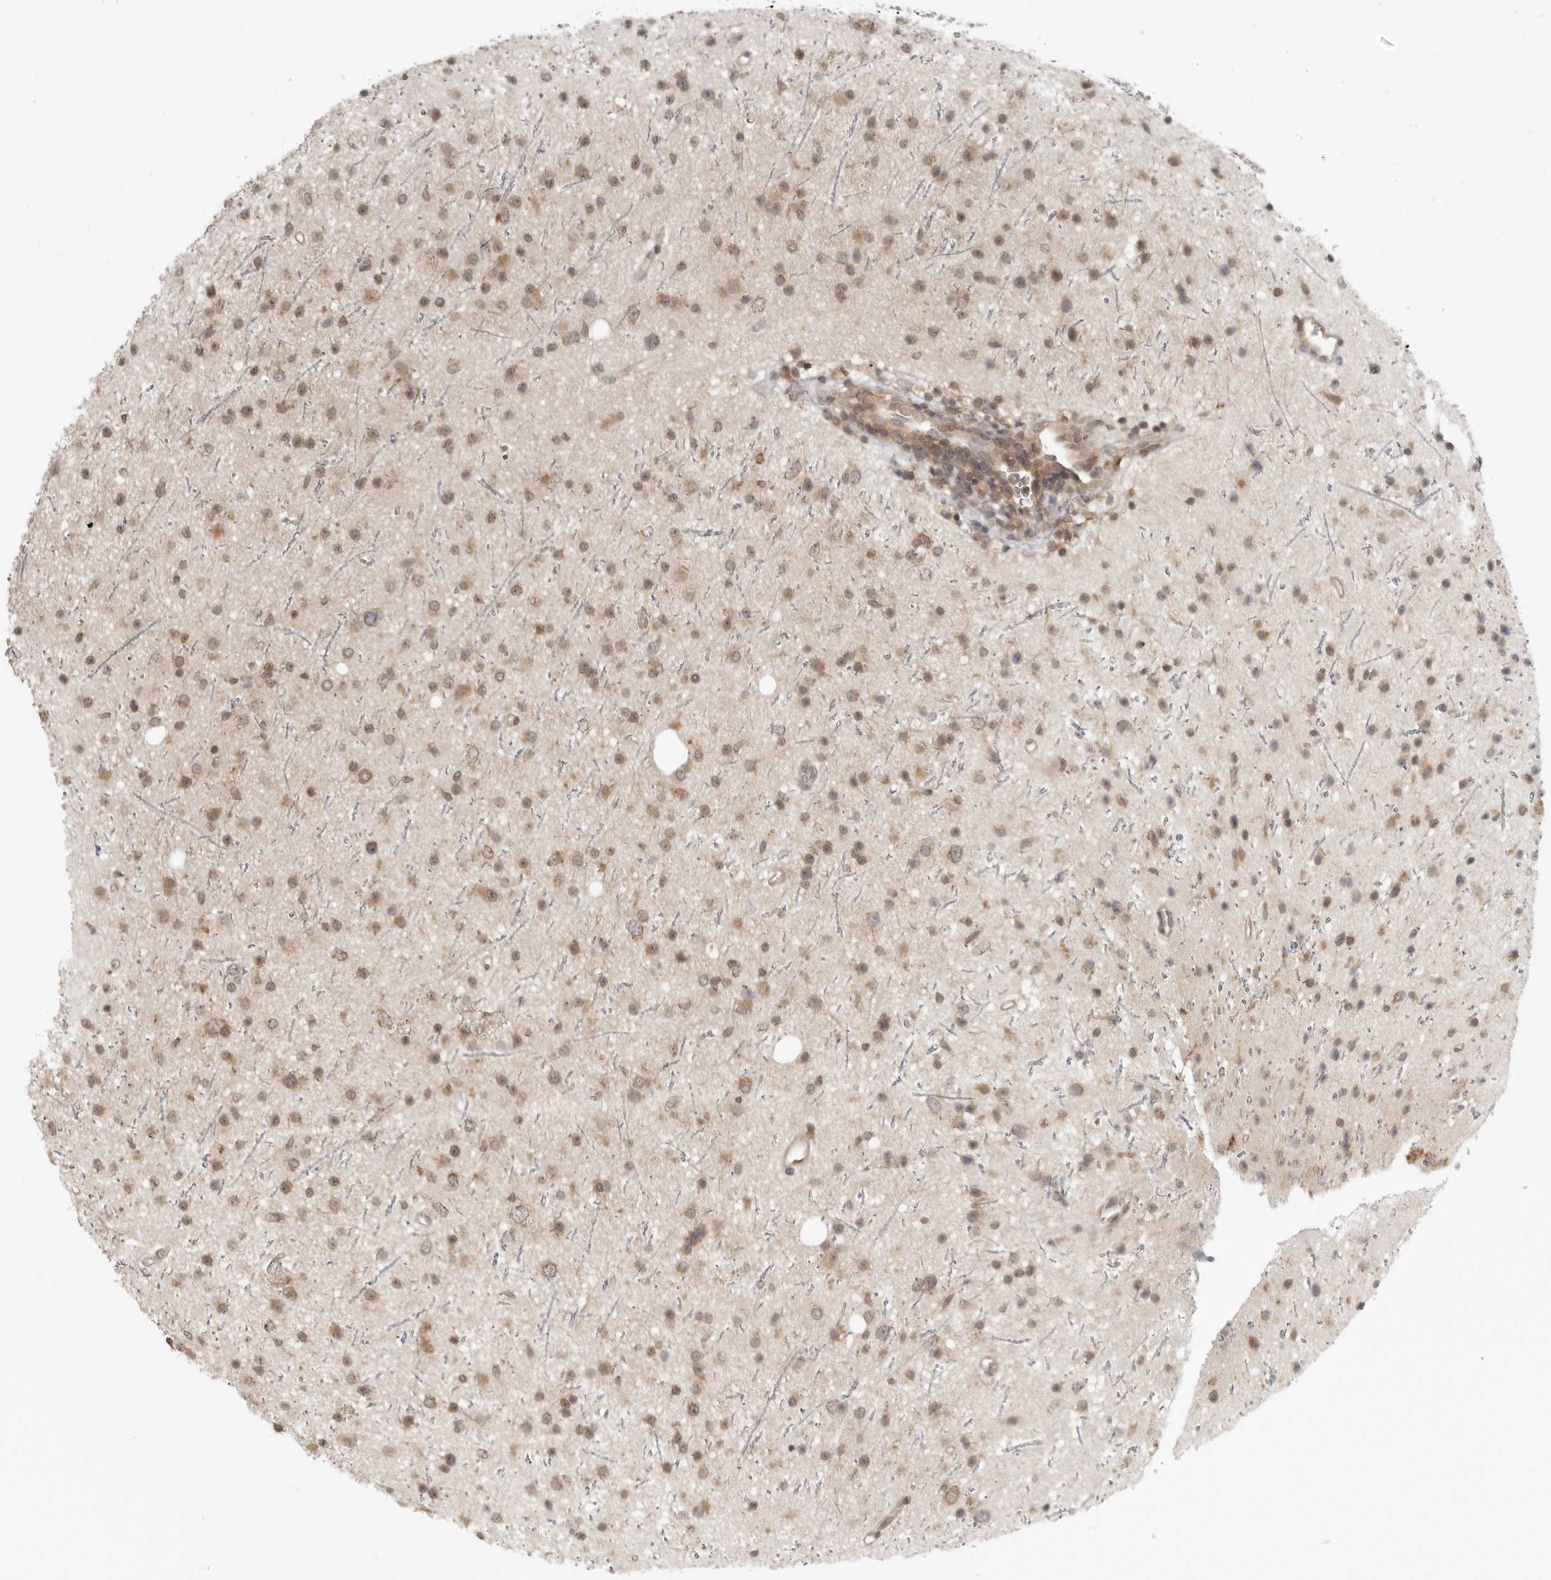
{"staining": {"intensity": "moderate", "quantity": ">75%", "location": "cytoplasmic/membranous"}, "tissue": "glioma", "cell_type": "Tumor cells", "image_type": "cancer", "snomed": [{"axis": "morphology", "description": "Glioma, malignant, Low grade"}, {"axis": "topography", "description": "Cerebral cortex"}], "caption": "This is an image of immunohistochemistry (IHC) staining of malignant glioma (low-grade), which shows moderate positivity in the cytoplasmic/membranous of tumor cells.", "gene": "PRRC2A", "patient": {"sex": "female", "age": 39}}